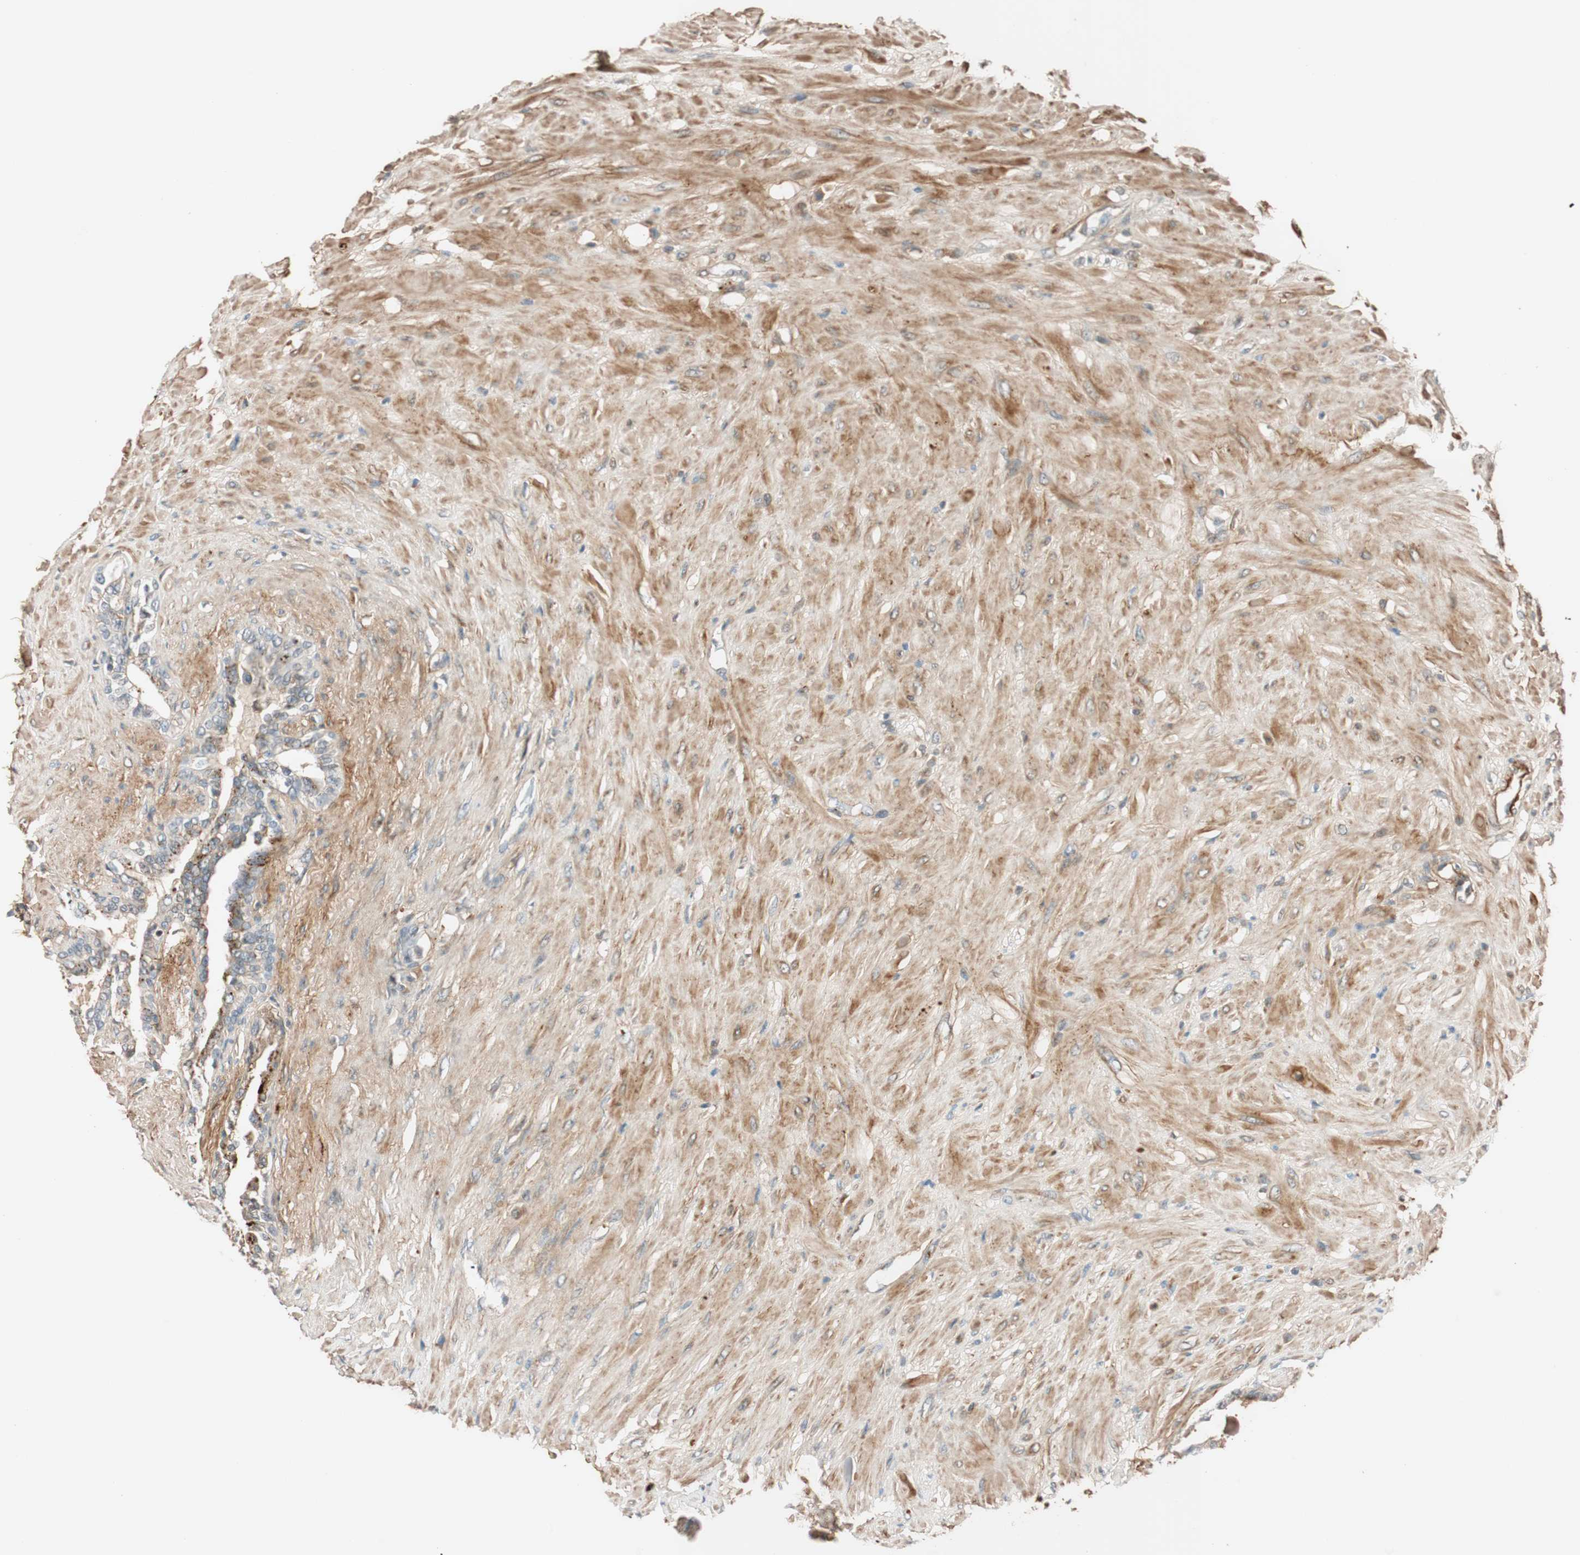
{"staining": {"intensity": "moderate", "quantity": ">75%", "location": "cytoplasmic/membranous"}, "tissue": "seminal vesicle", "cell_type": "Glandular cells", "image_type": "normal", "snomed": [{"axis": "morphology", "description": "Normal tissue, NOS"}, {"axis": "topography", "description": "Seminal veicle"}], "caption": "Glandular cells show moderate cytoplasmic/membranous staining in about >75% of cells in normal seminal vesicle.", "gene": "EPHA6", "patient": {"sex": "male", "age": 61}}